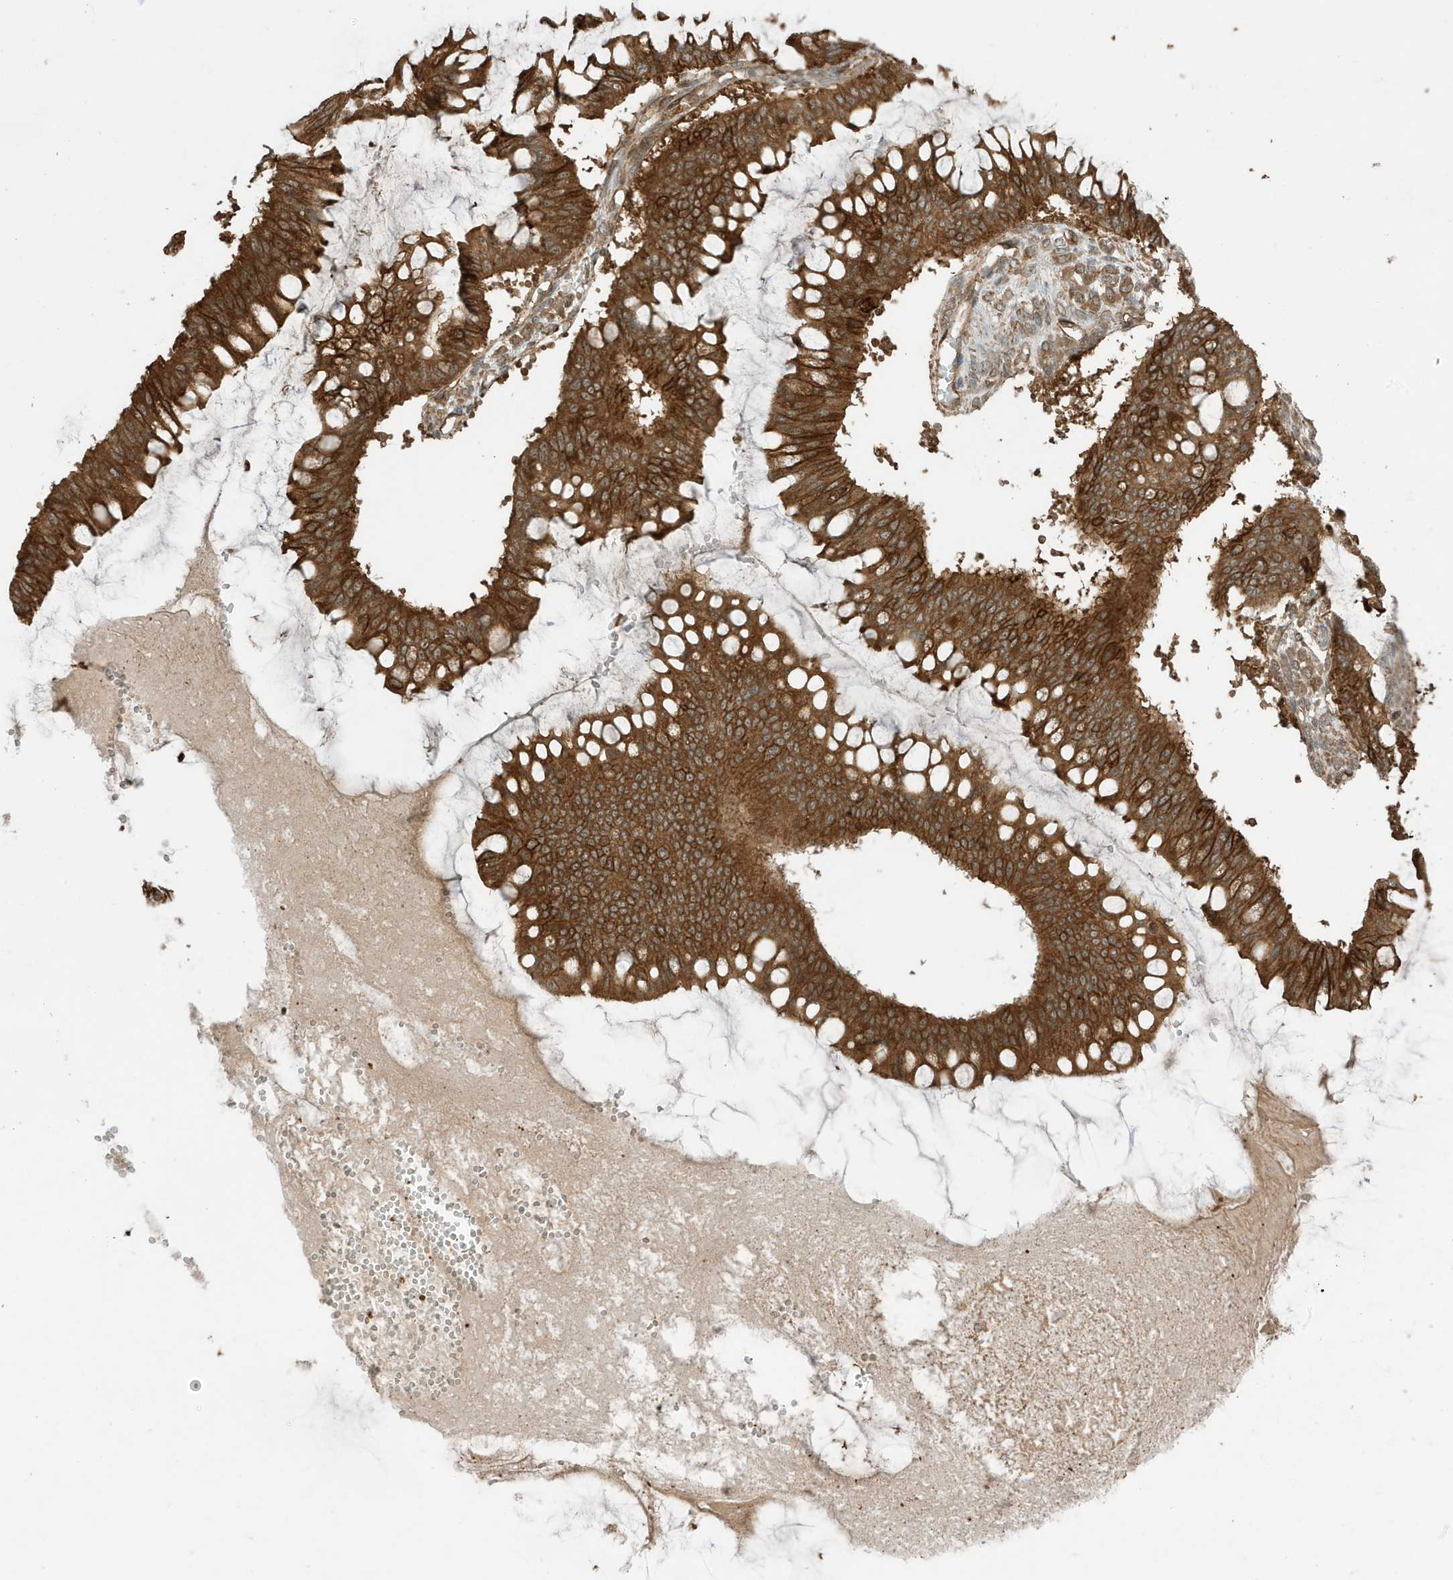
{"staining": {"intensity": "strong", "quantity": ">75%", "location": "cytoplasmic/membranous"}, "tissue": "ovarian cancer", "cell_type": "Tumor cells", "image_type": "cancer", "snomed": [{"axis": "morphology", "description": "Cystadenocarcinoma, mucinous, NOS"}, {"axis": "topography", "description": "Ovary"}], "caption": "This is a photomicrograph of IHC staining of ovarian cancer (mucinous cystadenocarcinoma), which shows strong positivity in the cytoplasmic/membranous of tumor cells.", "gene": "CDC42EP3", "patient": {"sex": "female", "age": 73}}